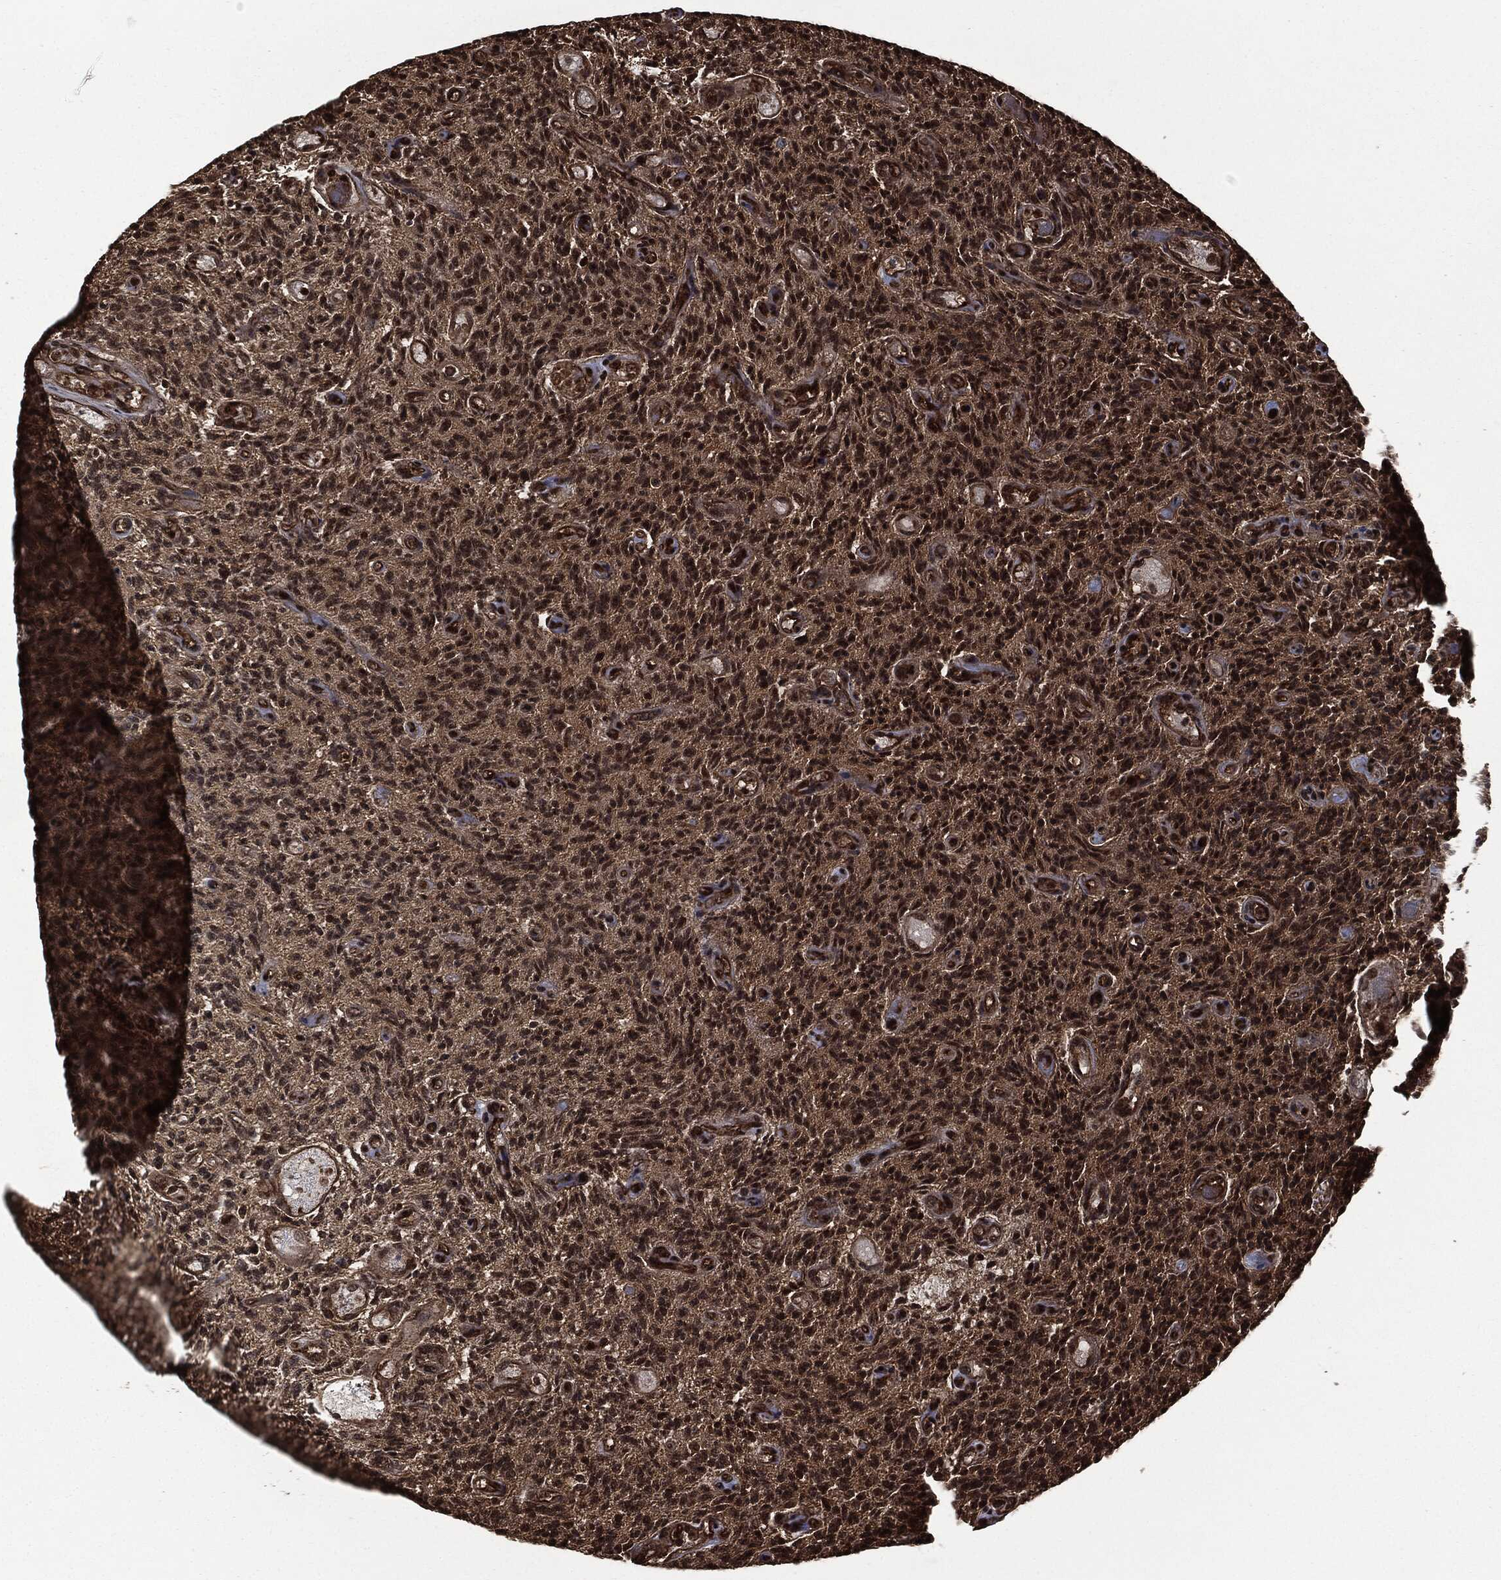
{"staining": {"intensity": "moderate", "quantity": ">75%", "location": "cytoplasmic/membranous,nuclear"}, "tissue": "glioma", "cell_type": "Tumor cells", "image_type": "cancer", "snomed": [{"axis": "morphology", "description": "Glioma, malignant, High grade"}, {"axis": "topography", "description": "Brain"}], "caption": "Immunohistochemical staining of human high-grade glioma (malignant) demonstrates medium levels of moderate cytoplasmic/membranous and nuclear protein positivity in about >75% of tumor cells. Ihc stains the protein in brown and the nuclei are stained blue.", "gene": "HRAS", "patient": {"sex": "male", "age": 64}}